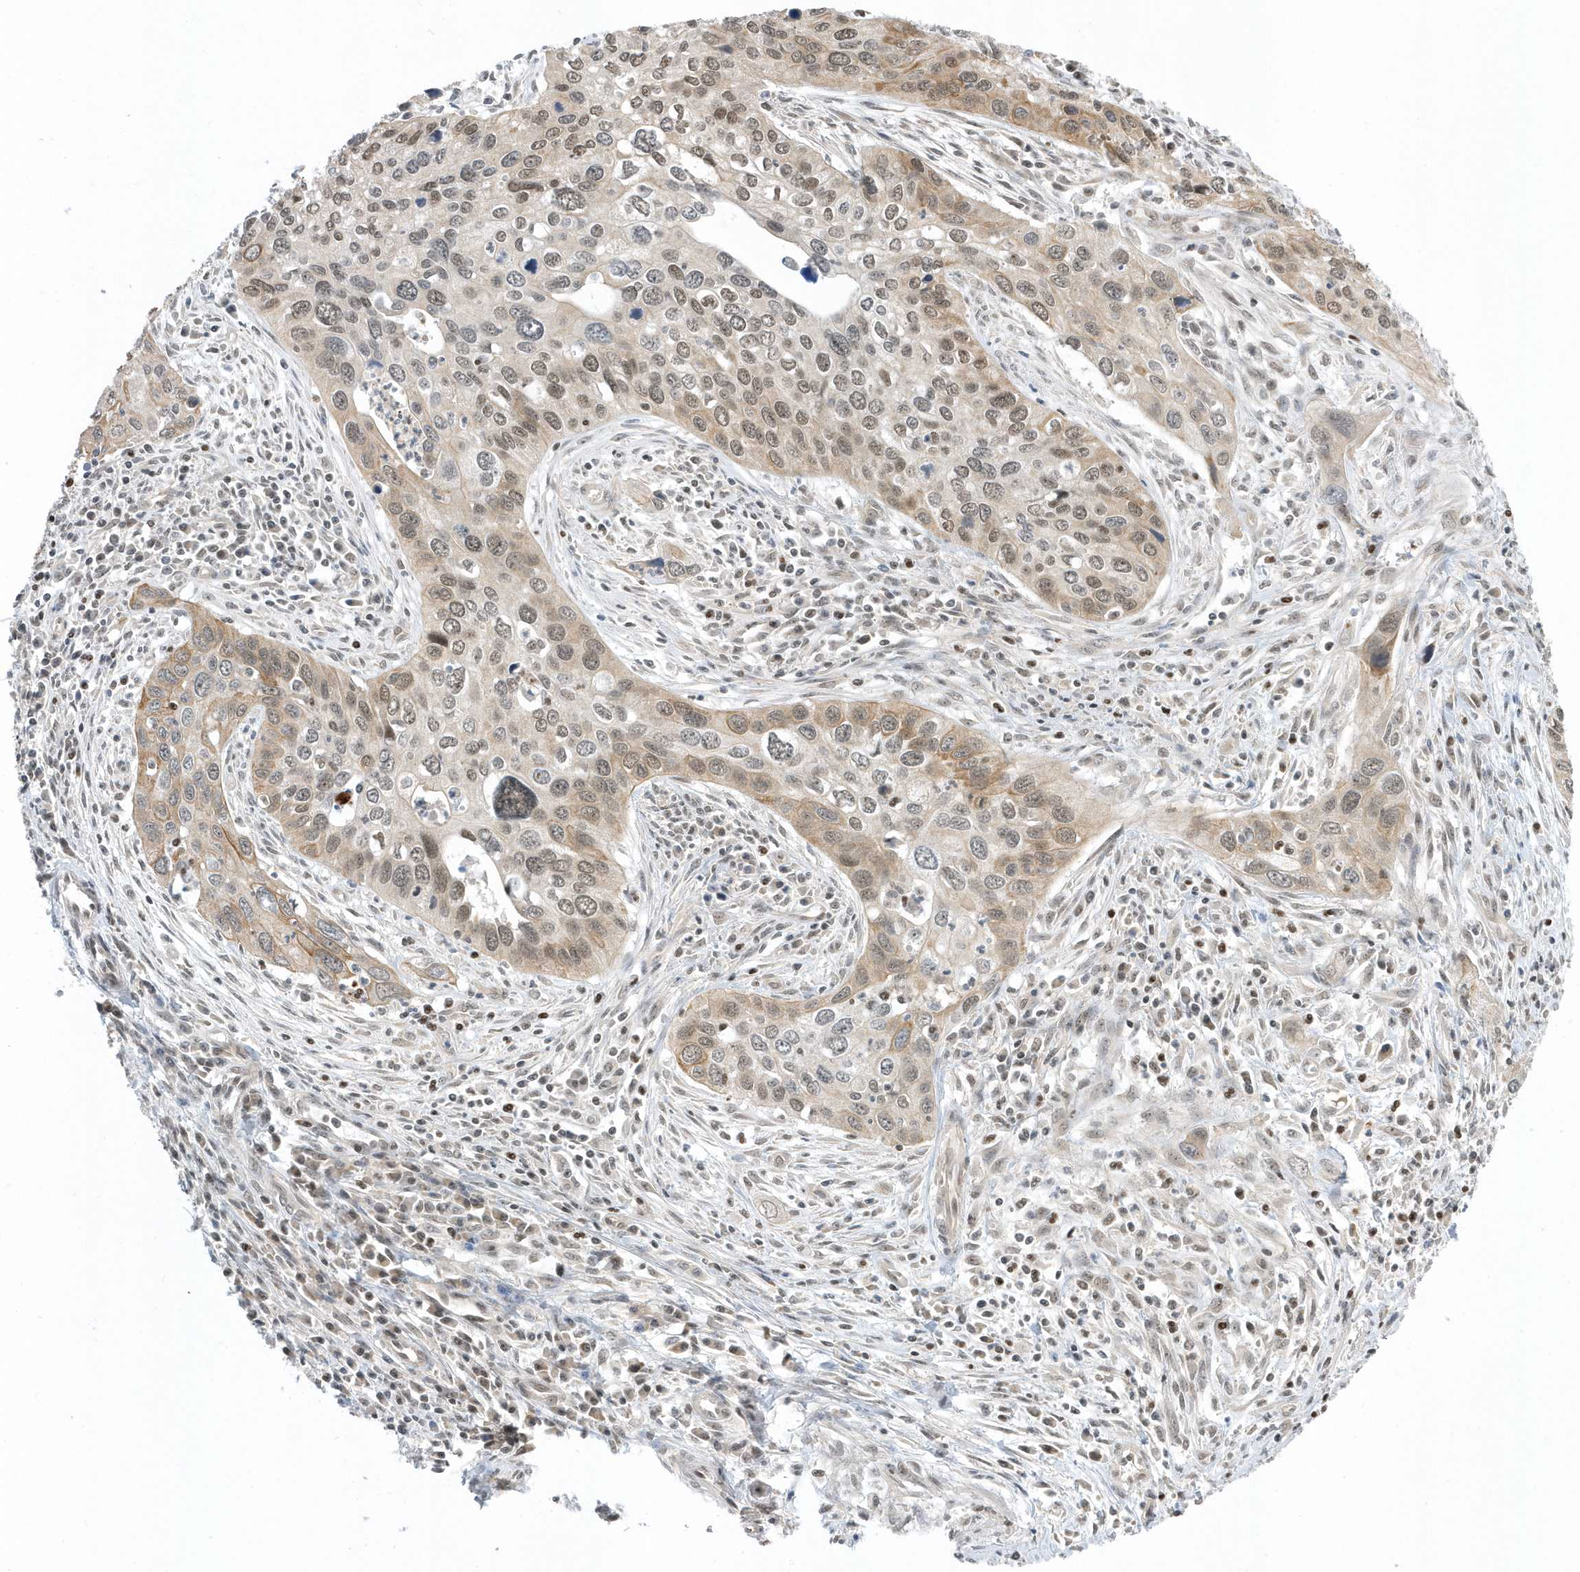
{"staining": {"intensity": "moderate", "quantity": "<25%", "location": "cytoplasmic/membranous,nuclear"}, "tissue": "cervical cancer", "cell_type": "Tumor cells", "image_type": "cancer", "snomed": [{"axis": "morphology", "description": "Squamous cell carcinoma, NOS"}, {"axis": "topography", "description": "Cervix"}], "caption": "DAB (3,3'-diaminobenzidine) immunohistochemical staining of cervical cancer shows moderate cytoplasmic/membranous and nuclear protein expression in about <25% of tumor cells.", "gene": "ZNF740", "patient": {"sex": "female", "age": 55}}